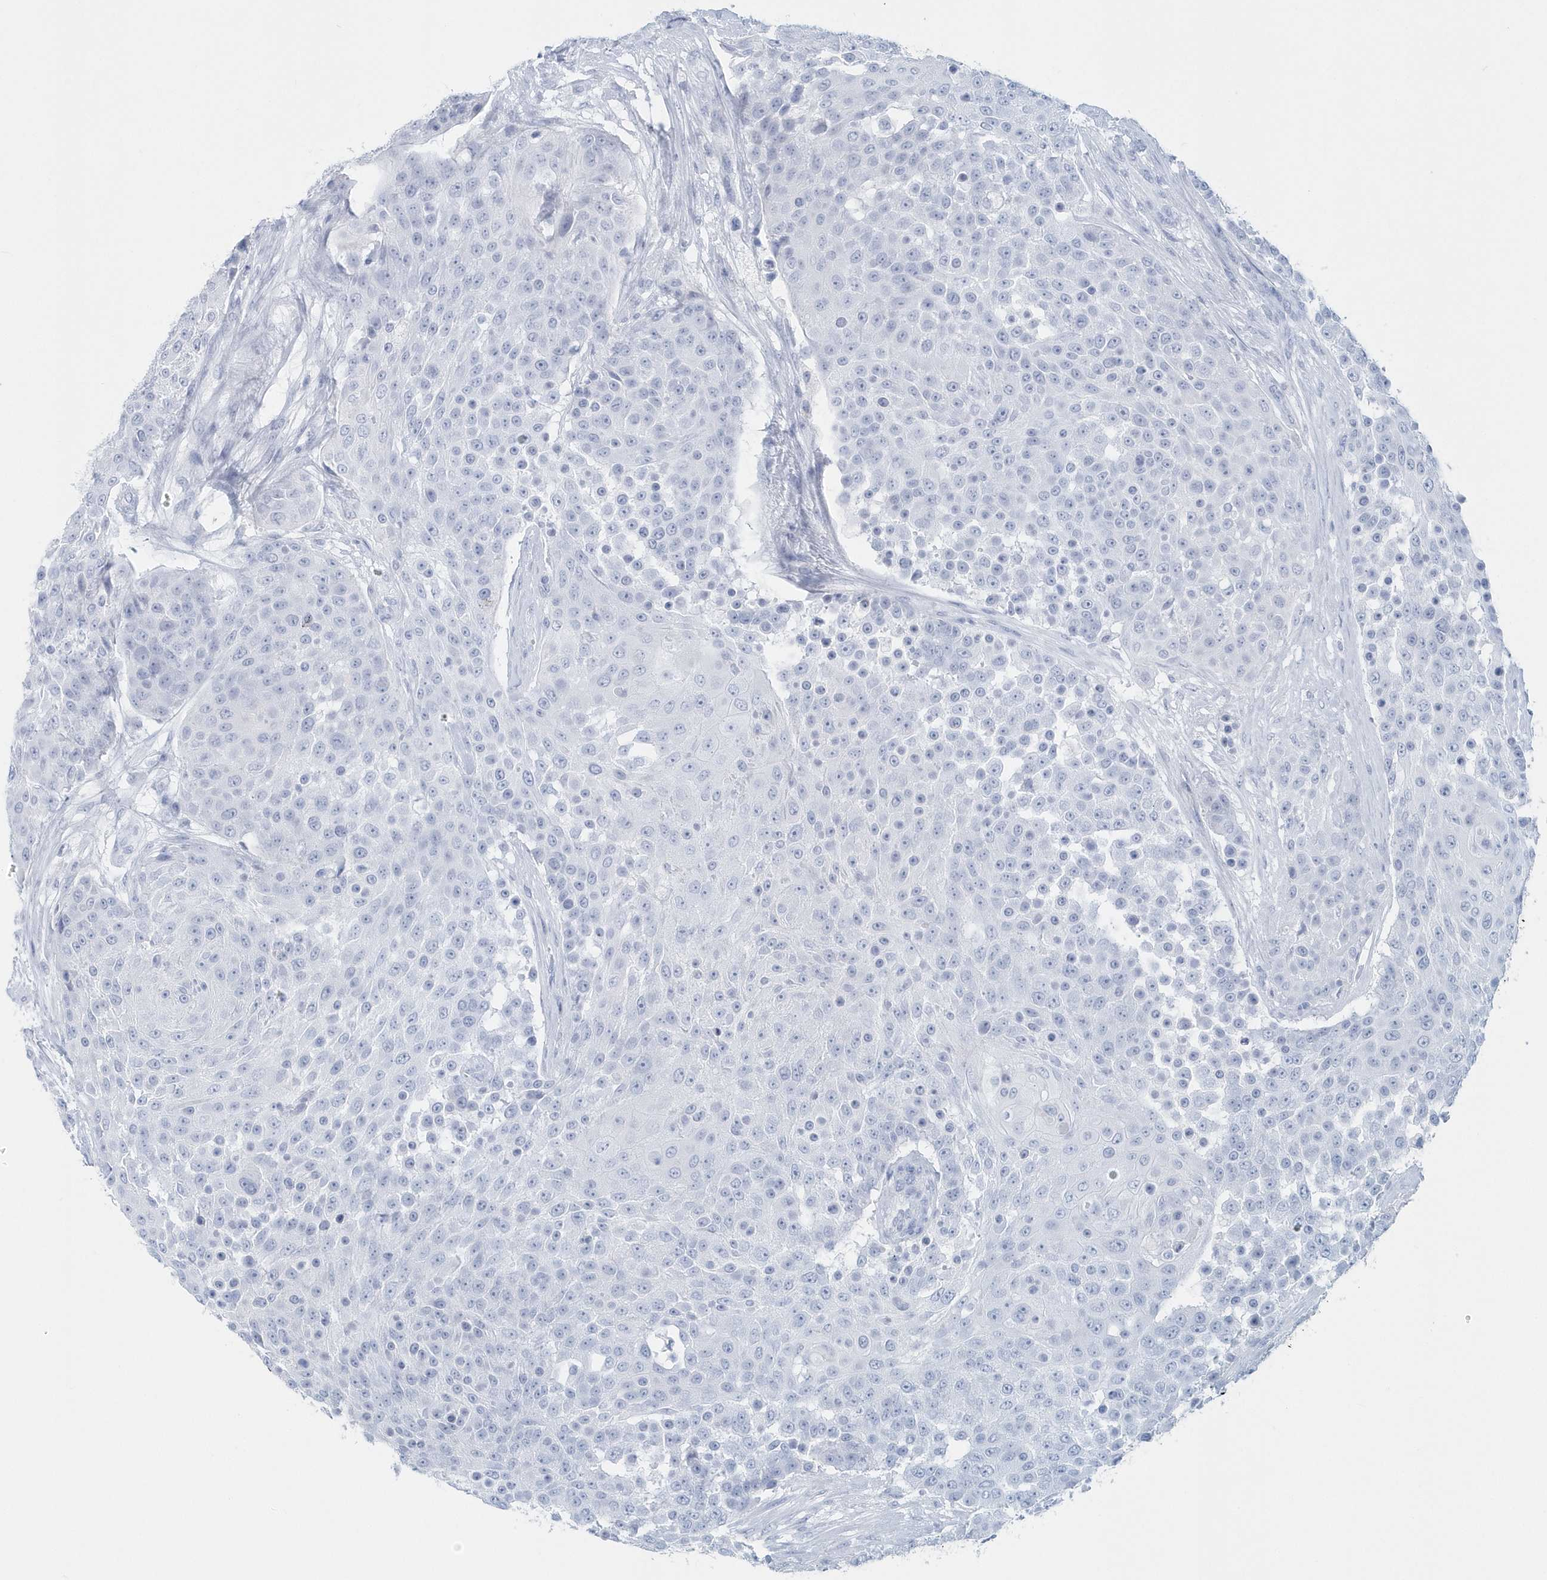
{"staining": {"intensity": "negative", "quantity": "none", "location": "none"}, "tissue": "urothelial cancer", "cell_type": "Tumor cells", "image_type": "cancer", "snomed": [{"axis": "morphology", "description": "Urothelial carcinoma, High grade"}, {"axis": "topography", "description": "Urinary bladder"}], "caption": "Immunohistochemistry (IHC) micrograph of neoplastic tissue: human urothelial carcinoma (high-grade) stained with DAB exhibits no significant protein staining in tumor cells.", "gene": "PTPRO", "patient": {"sex": "female", "age": 63}}